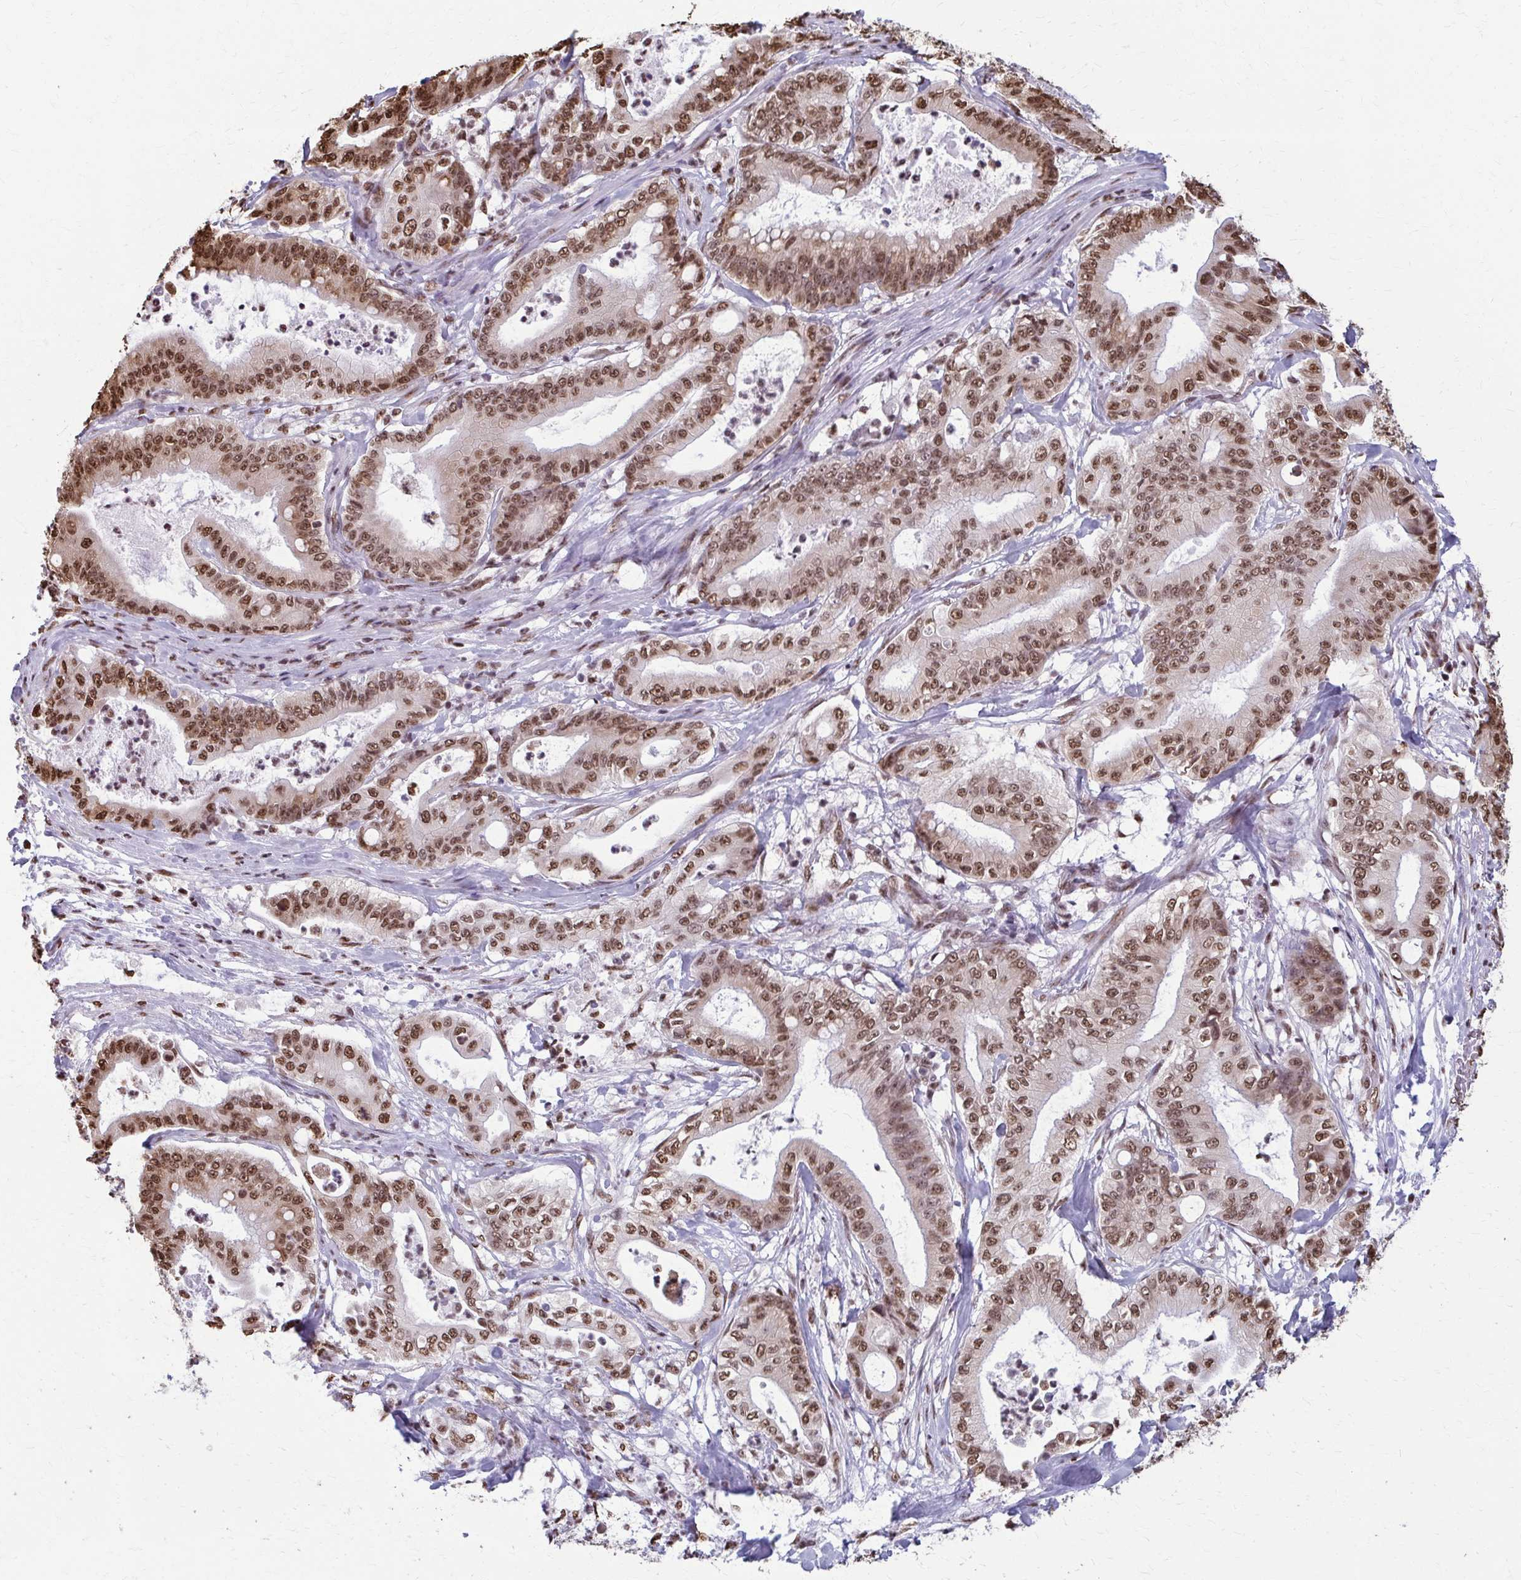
{"staining": {"intensity": "moderate", "quantity": ">75%", "location": "nuclear"}, "tissue": "pancreatic cancer", "cell_type": "Tumor cells", "image_type": "cancer", "snomed": [{"axis": "morphology", "description": "Adenocarcinoma, NOS"}, {"axis": "topography", "description": "Pancreas"}], "caption": "Protein expression by IHC demonstrates moderate nuclear staining in about >75% of tumor cells in pancreatic cancer (adenocarcinoma). (DAB IHC, brown staining for protein, blue staining for nuclei).", "gene": "SNRPA", "patient": {"sex": "male", "age": 71}}